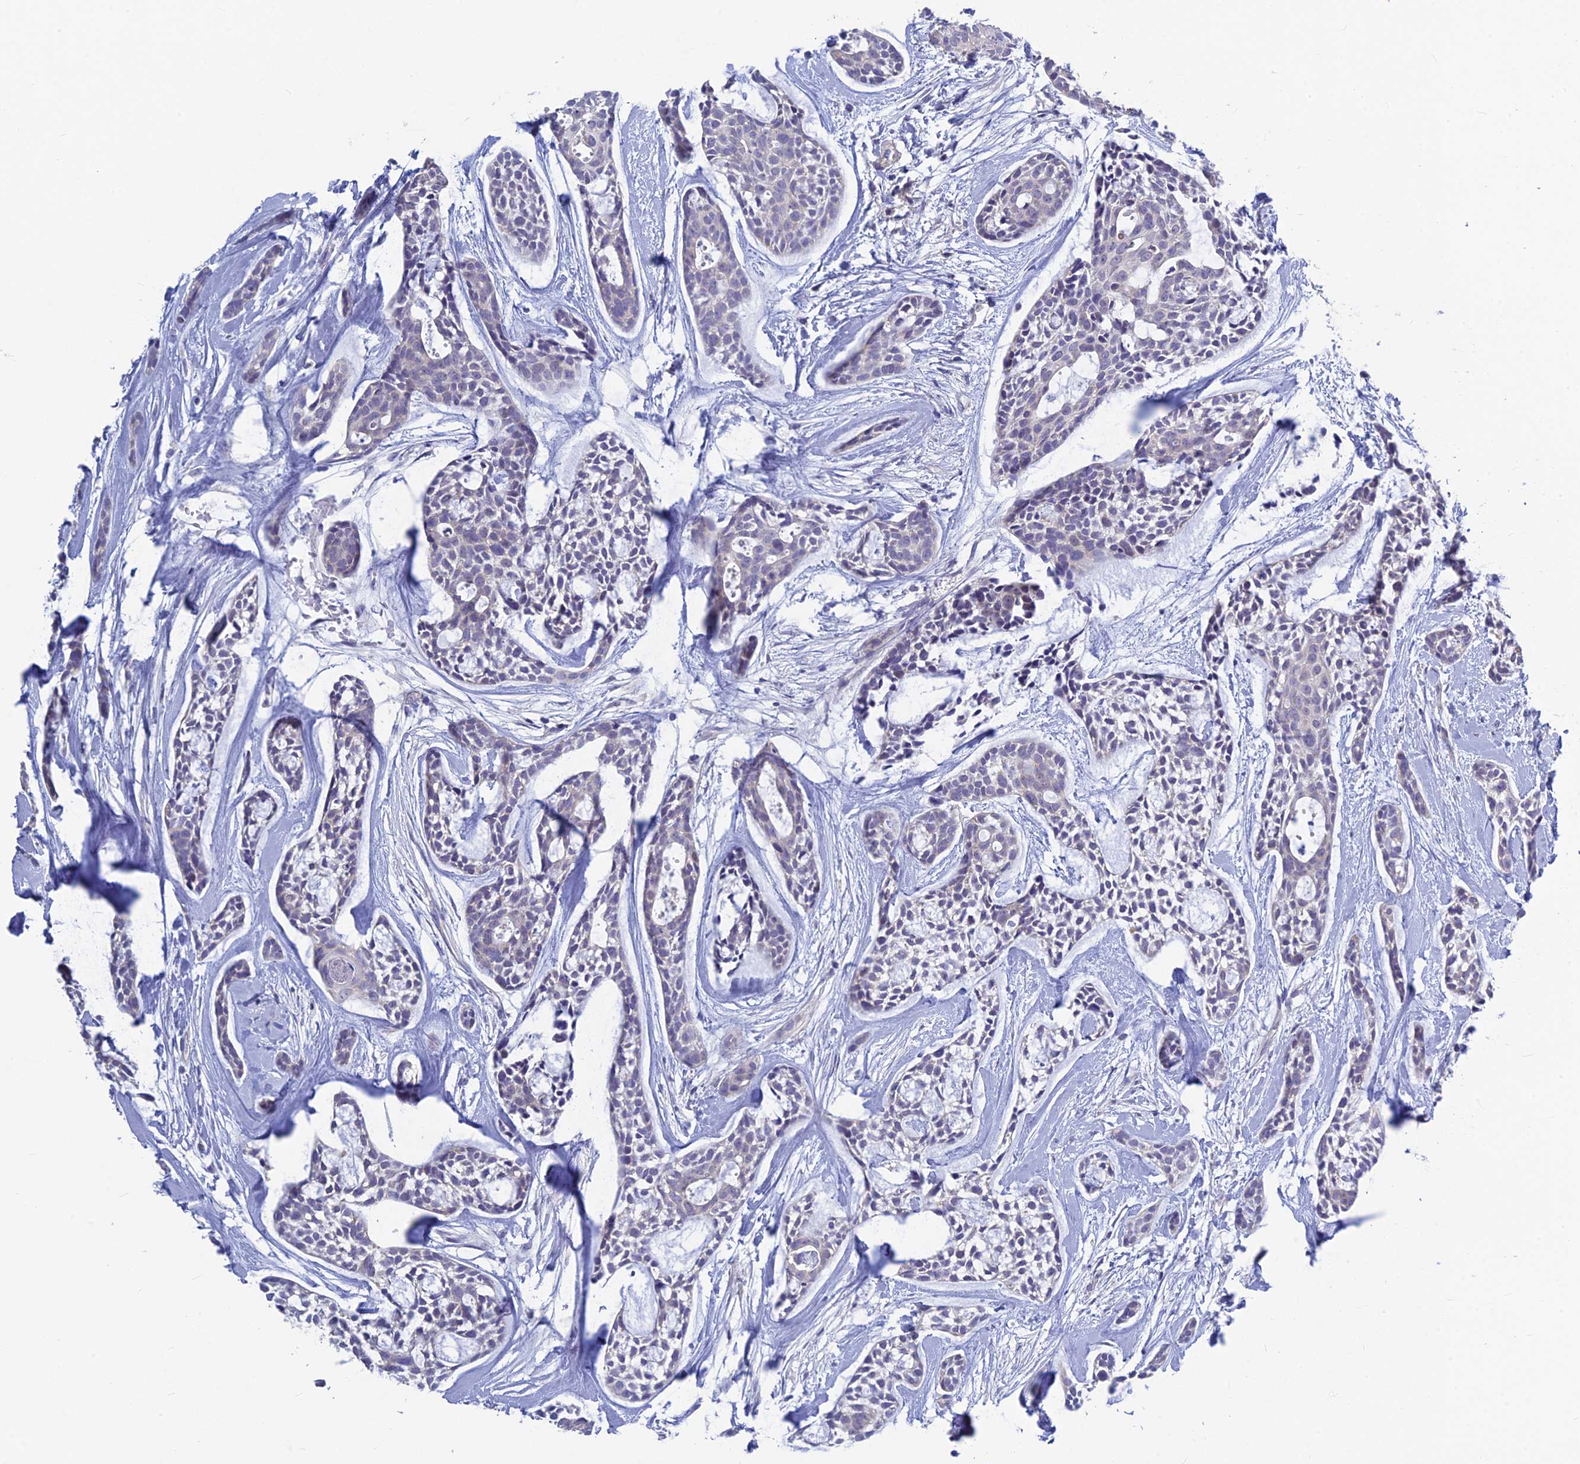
{"staining": {"intensity": "negative", "quantity": "none", "location": "none"}, "tissue": "head and neck cancer", "cell_type": "Tumor cells", "image_type": "cancer", "snomed": [{"axis": "morphology", "description": "Adenocarcinoma, NOS"}, {"axis": "topography", "description": "Subcutis"}, {"axis": "topography", "description": "Head-Neck"}], "caption": "This is an immunohistochemistry photomicrograph of human adenocarcinoma (head and neck). There is no positivity in tumor cells.", "gene": "SNTN", "patient": {"sex": "female", "age": 73}}